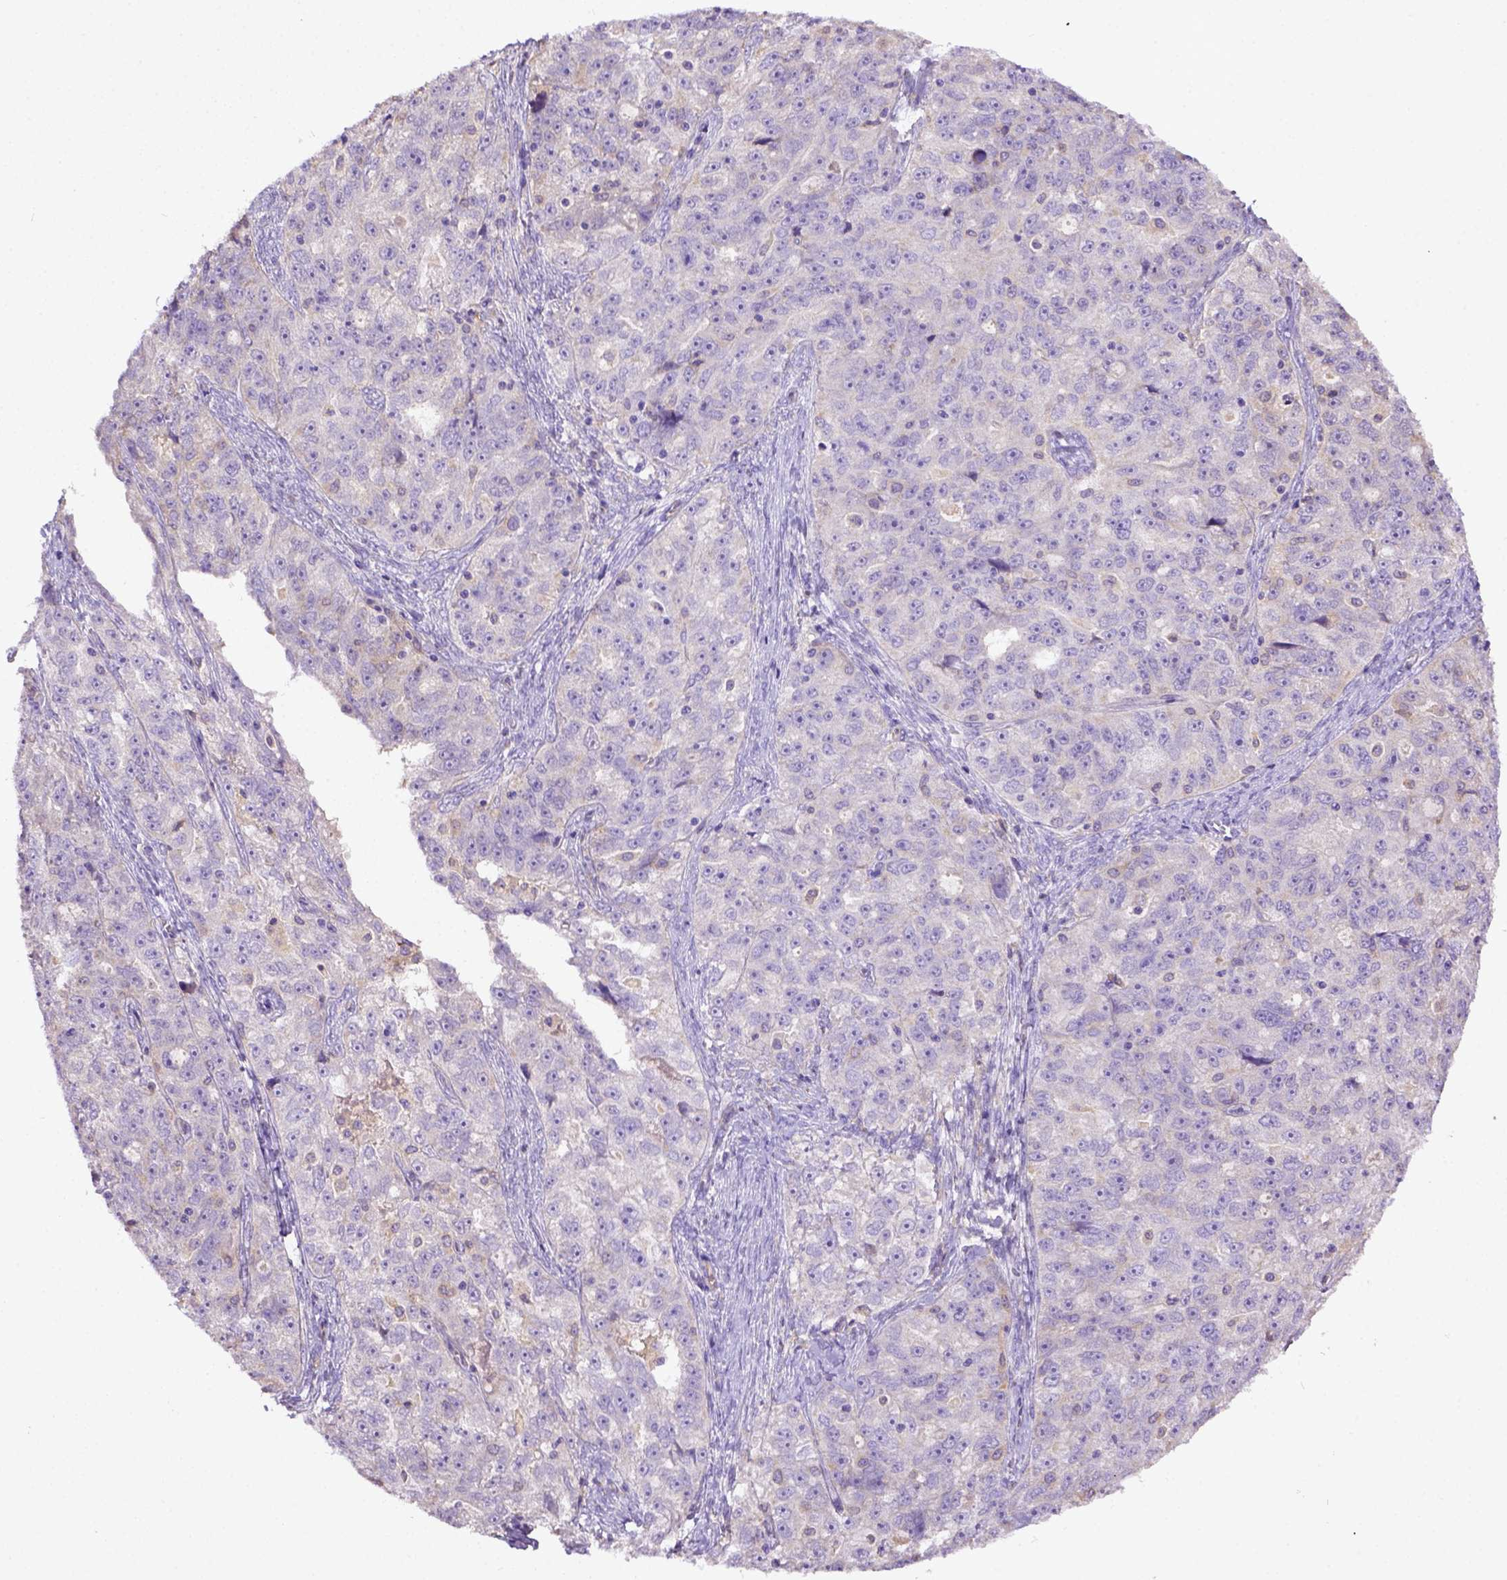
{"staining": {"intensity": "negative", "quantity": "none", "location": "none"}, "tissue": "ovarian cancer", "cell_type": "Tumor cells", "image_type": "cancer", "snomed": [{"axis": "morphology", "description": "Cystadenocarcinoma, serous, NOS"}, {"axis": "topography", "description": "Ovary"}], "caption": "This is a micrograph of IHC staining of ovarian cancer (serous cystadenocarcinoma), which shows no expression in tumor cells.", "gene": "DEPDC1B", "patient": {"sex": "female", "age": 51}}